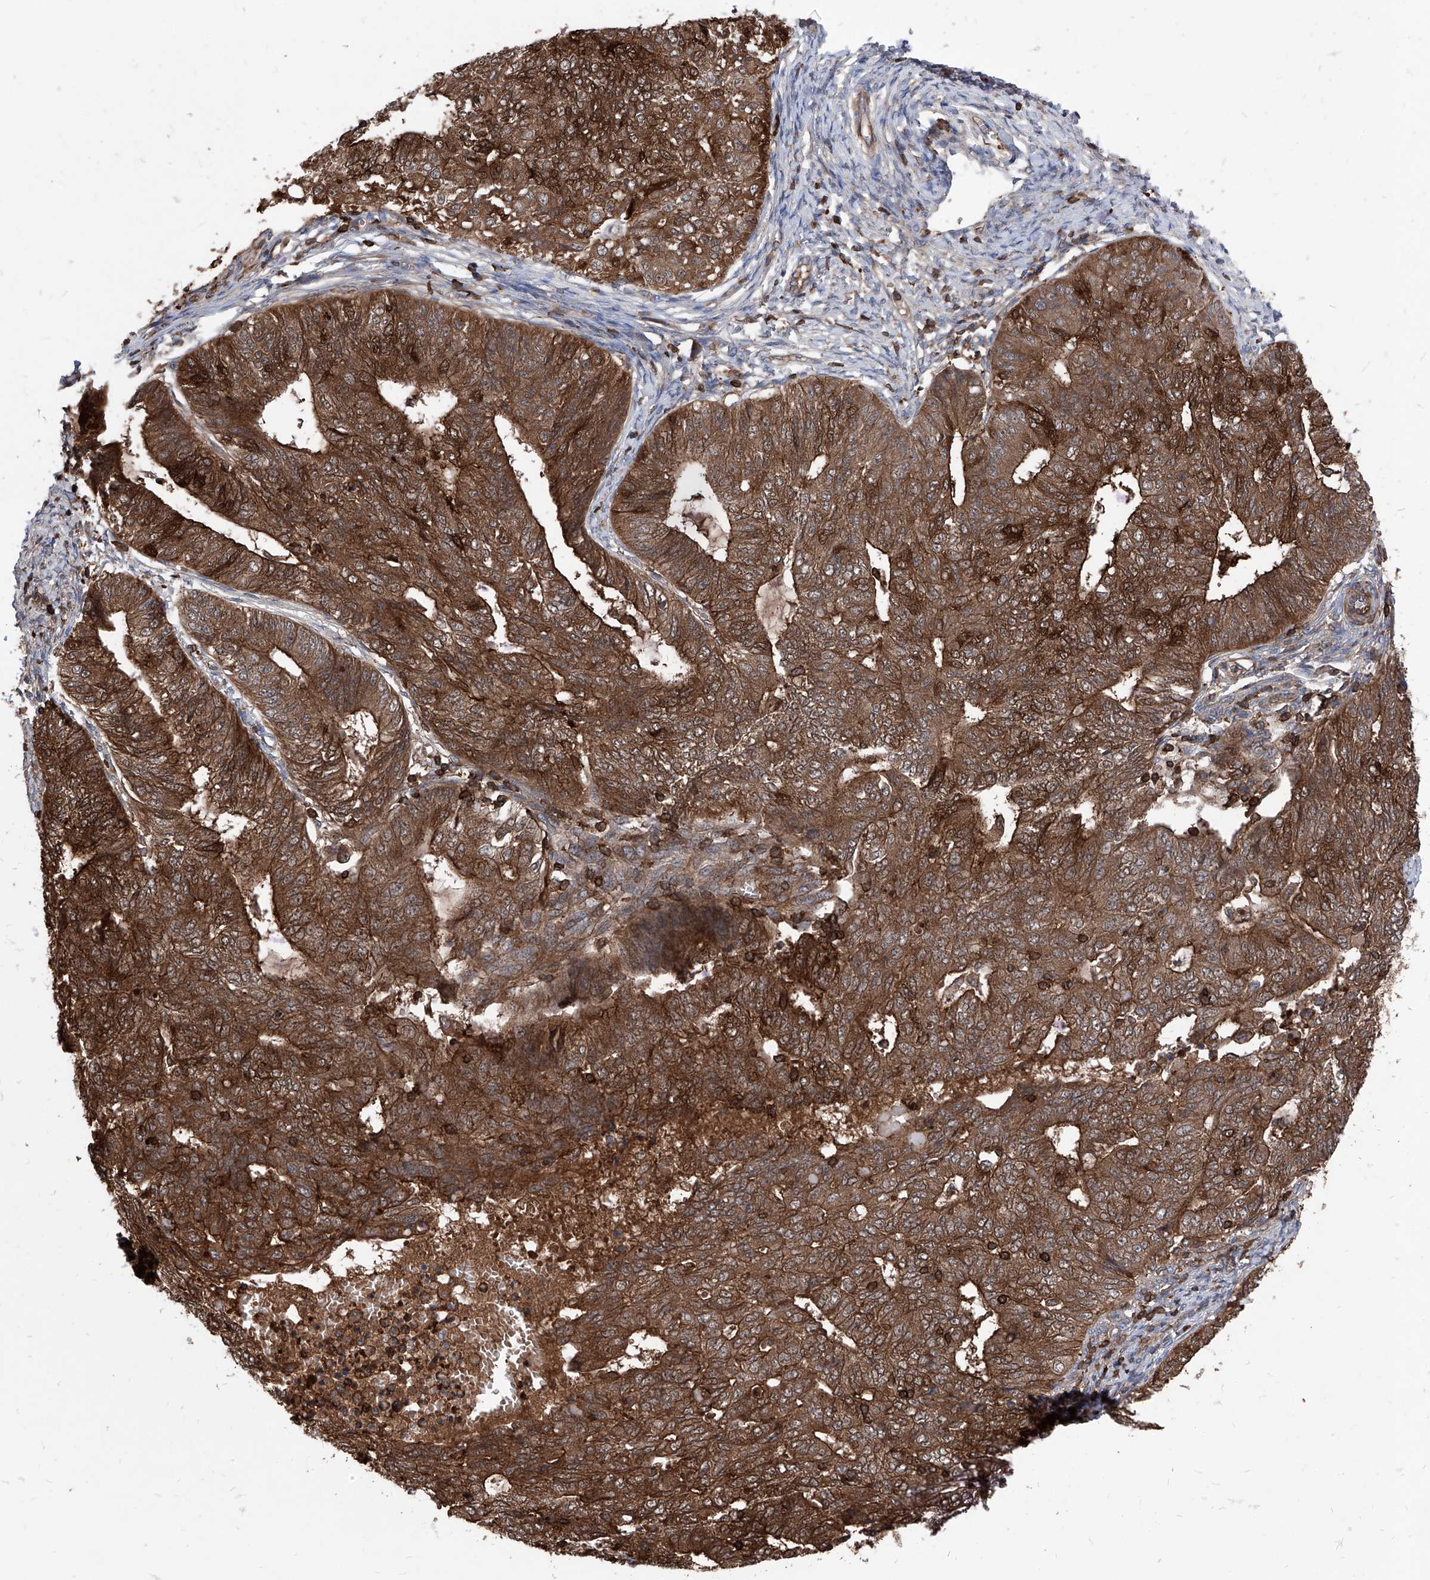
{"staining": {"intensity": "strong", "quantity": ">75%", "location": "cytoplasmic/membranous"}, "tissue": "endometrial cancer", "cell_type": "Tumor cells", "image_type": "cancer", "snomed": [{"axis": "morphology", "description": "Adenocarcinoma, NOS"}, {"axis": "topography", "description": "Endometrium"}], "caption": "Immunohistochemical staining of endometrial cancer shows high levels of strong cytoplasmic/membranous protein staining in approximately >75% of tumor cells. The staining was performed using DAB (3,3'-diaminobenzidine) to visualize the protein expression in brown, while the nuclei were stained in blue with hematoxylin (Magnification: 20x).", "gene": "ABRACL", "patient": {"sex": "female", "age": 32}}